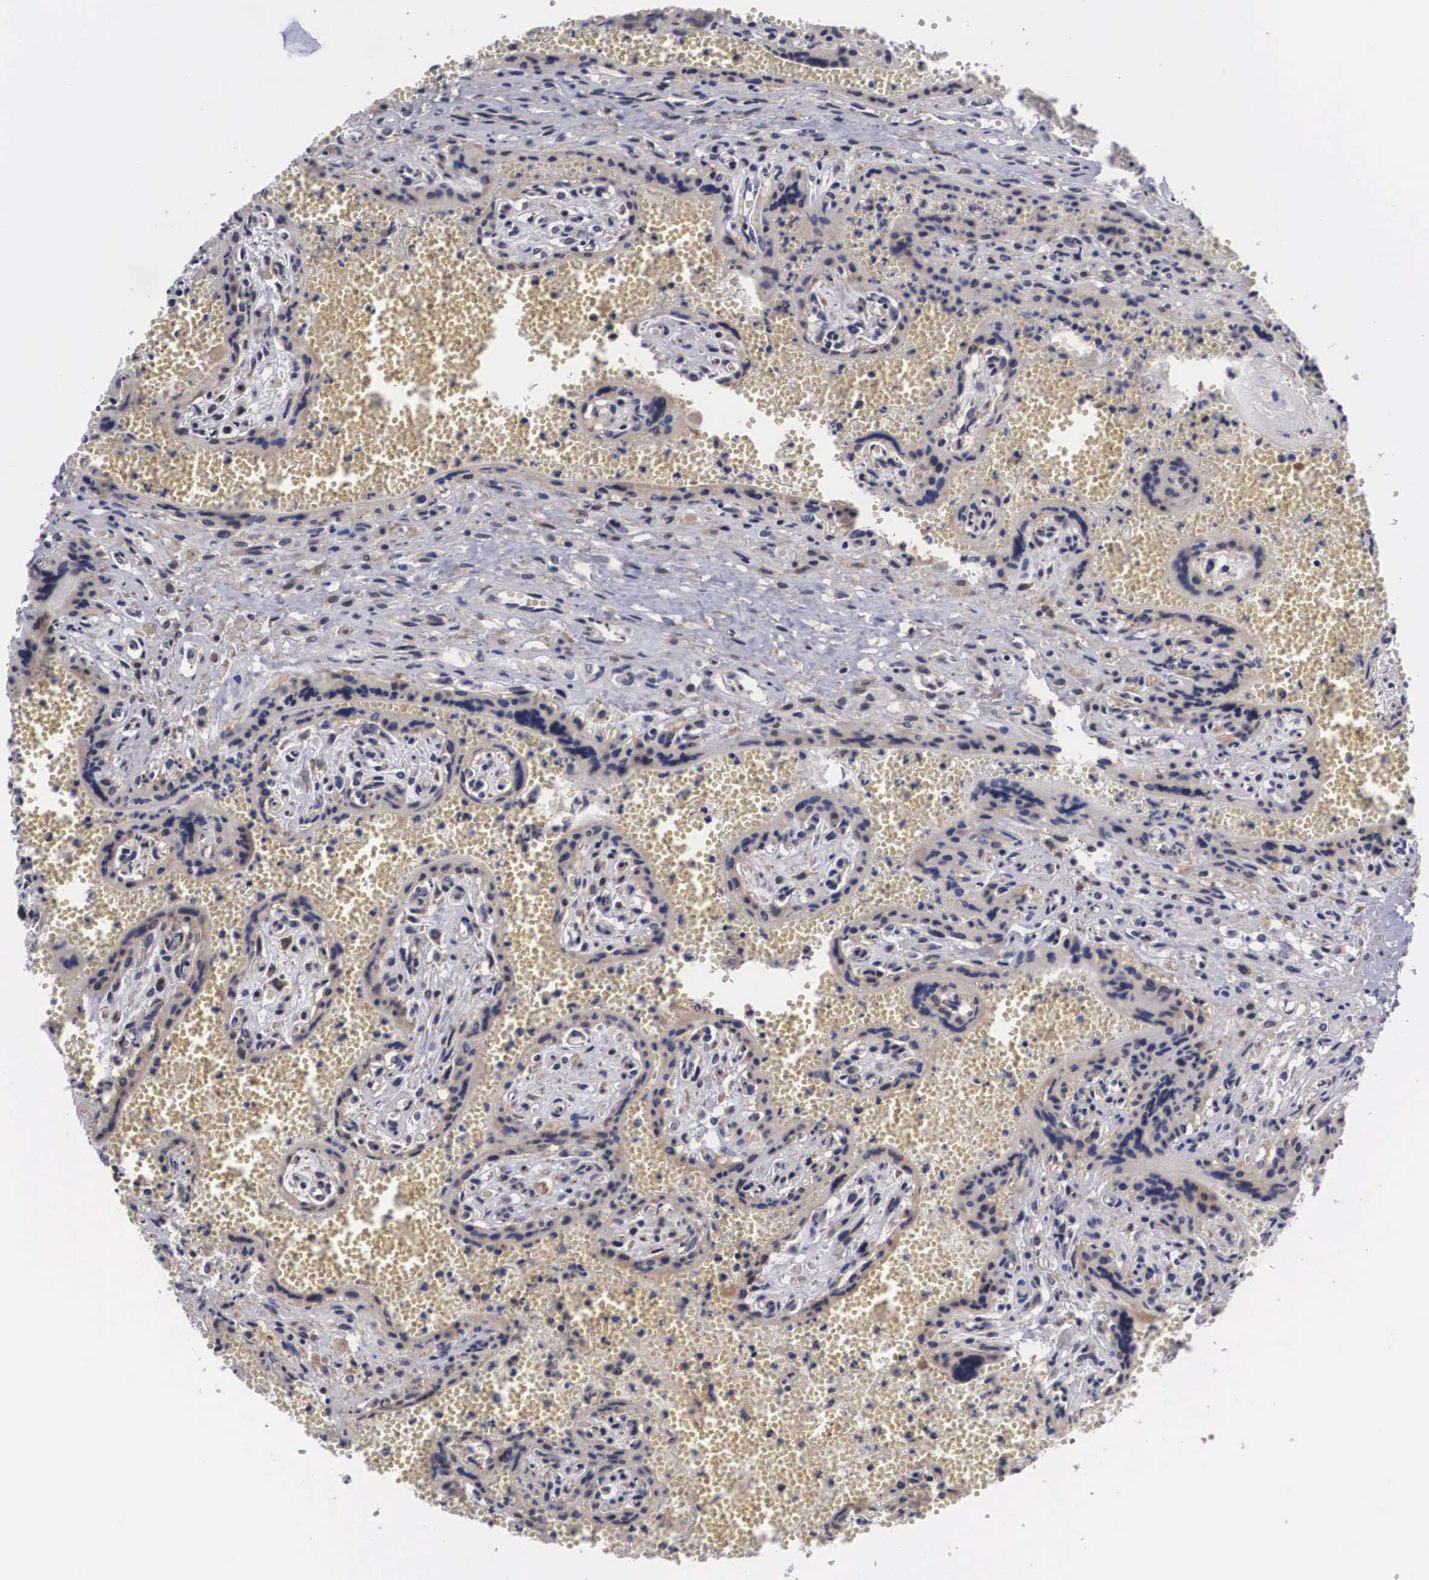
{"staining": {"intensity": "moderate", "quantity": "25%-75%", "location": "cytoplasmic/membranous"}, "tissue": "placenta", "cell_type": "Decidual cells", "image_type": "normal", "snomed": [{"axis": "morphology", "description": "Normal tissue, NOS"}, {"axis": "topography", "description": "Placenta"}], "caption": "Immunohistochemical staining of unremarkable human placenta reveals moderate cytoplasmic/membranous protein staining in approximately 25%-75% of decidual cells. (DAB (3,3'-diaminobenzidine) IHC, brown staining for protein, blue staining for nuclei).", "gene": "CRELD2", "patient": {"sex": "female", "age": 40}}